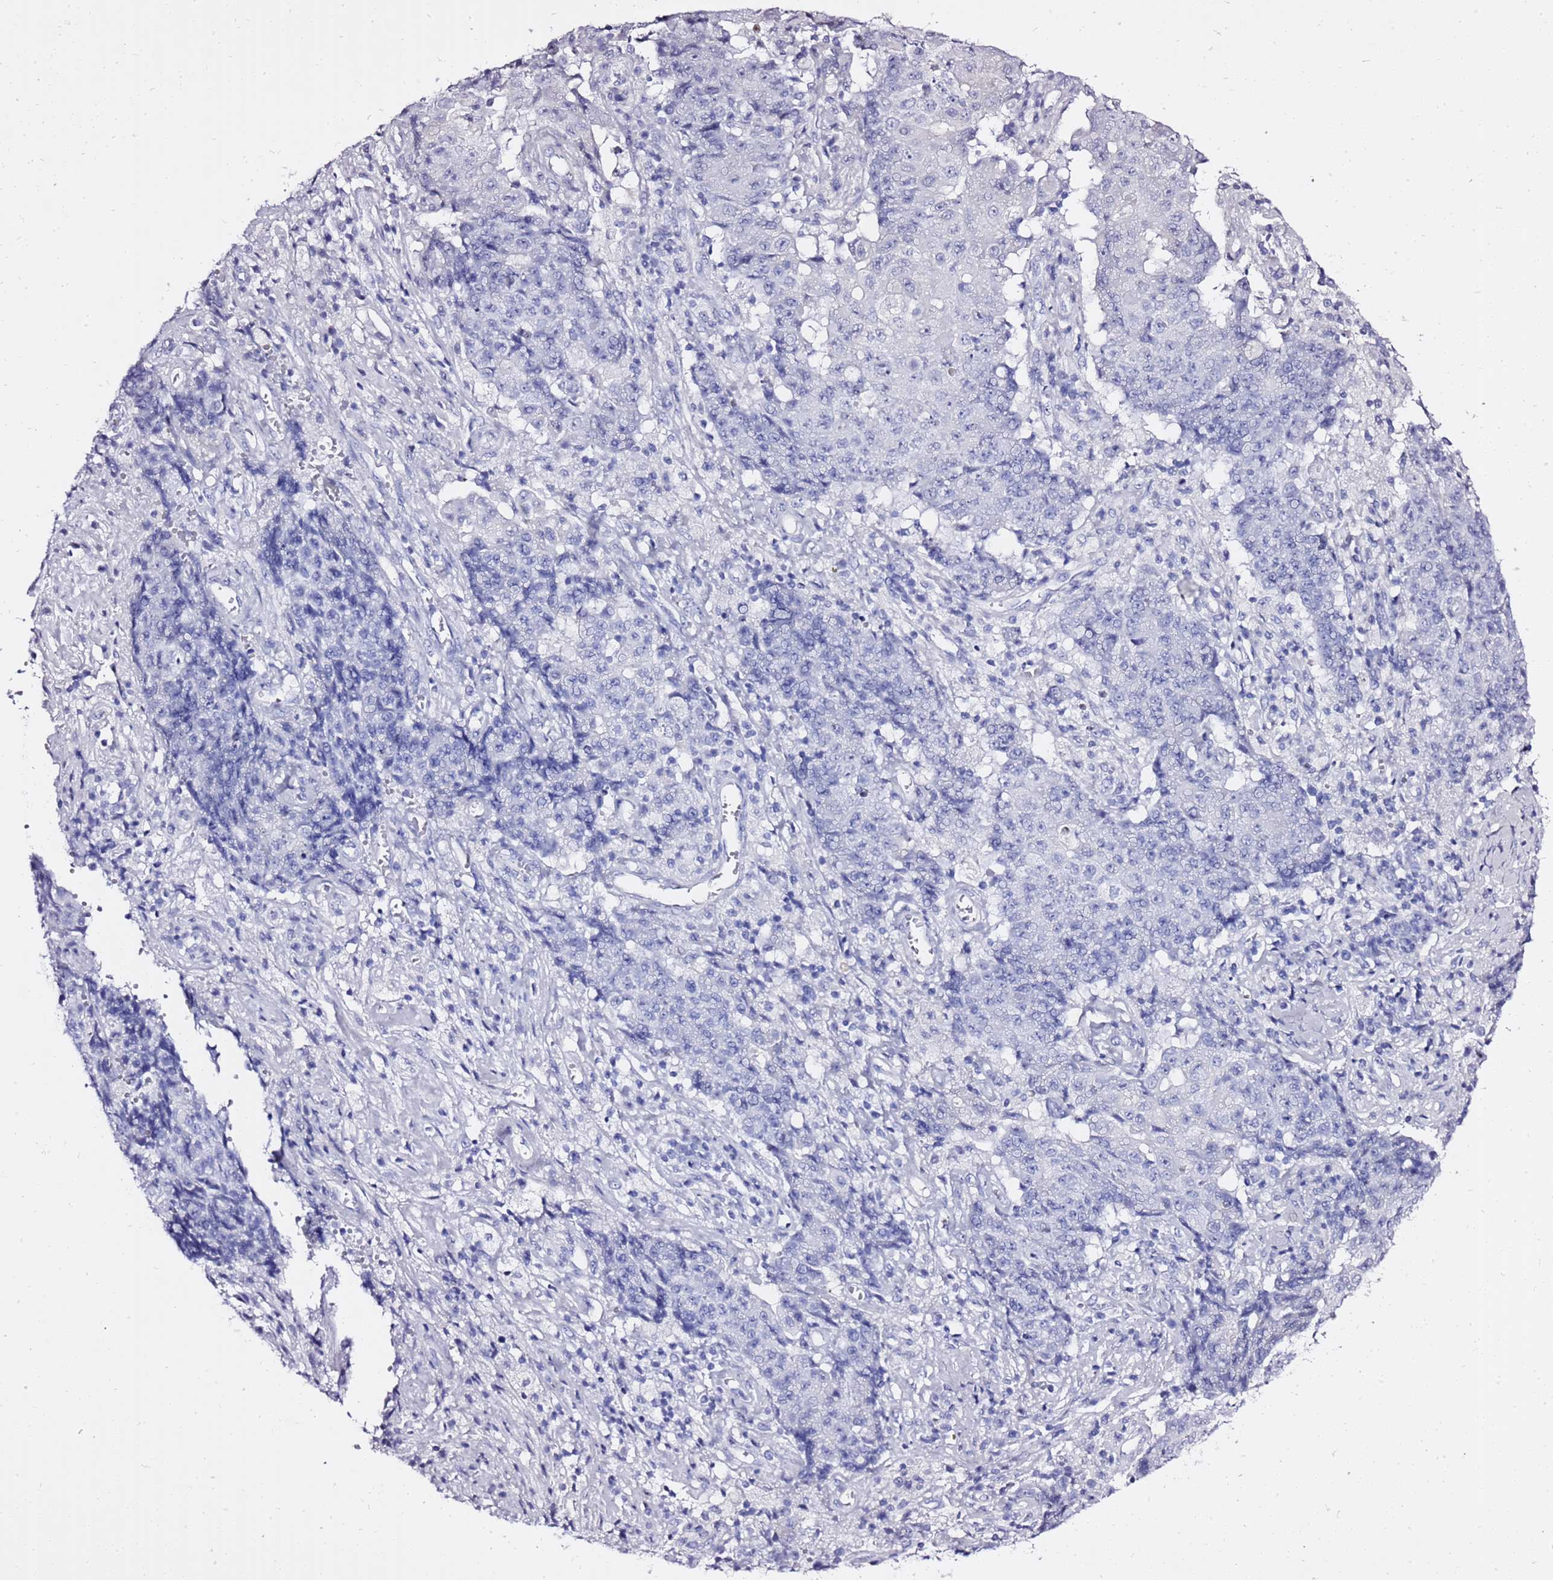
{"staining": {"intensity": "negative", "quantity": "none", "location": "none"}, "tissue": "ovarian cancer", "cell_type": "Tumor cells", "image_type": "cancer", "snomed": [{"axis": "morphology", "description": "Carcinoma, endometroid"}, {"axis": "topography", "description": "Ovary"}], "caption": "An immunohistochemistry (IHC) micrograph of ovarian cancer (endometroid carcinoma) is shown. There is no staining in tumor cells of ovarian cancer (endometroid carcinoma).", "gene": "LIPF", "patient": {"sex": "female", "age": 42}}